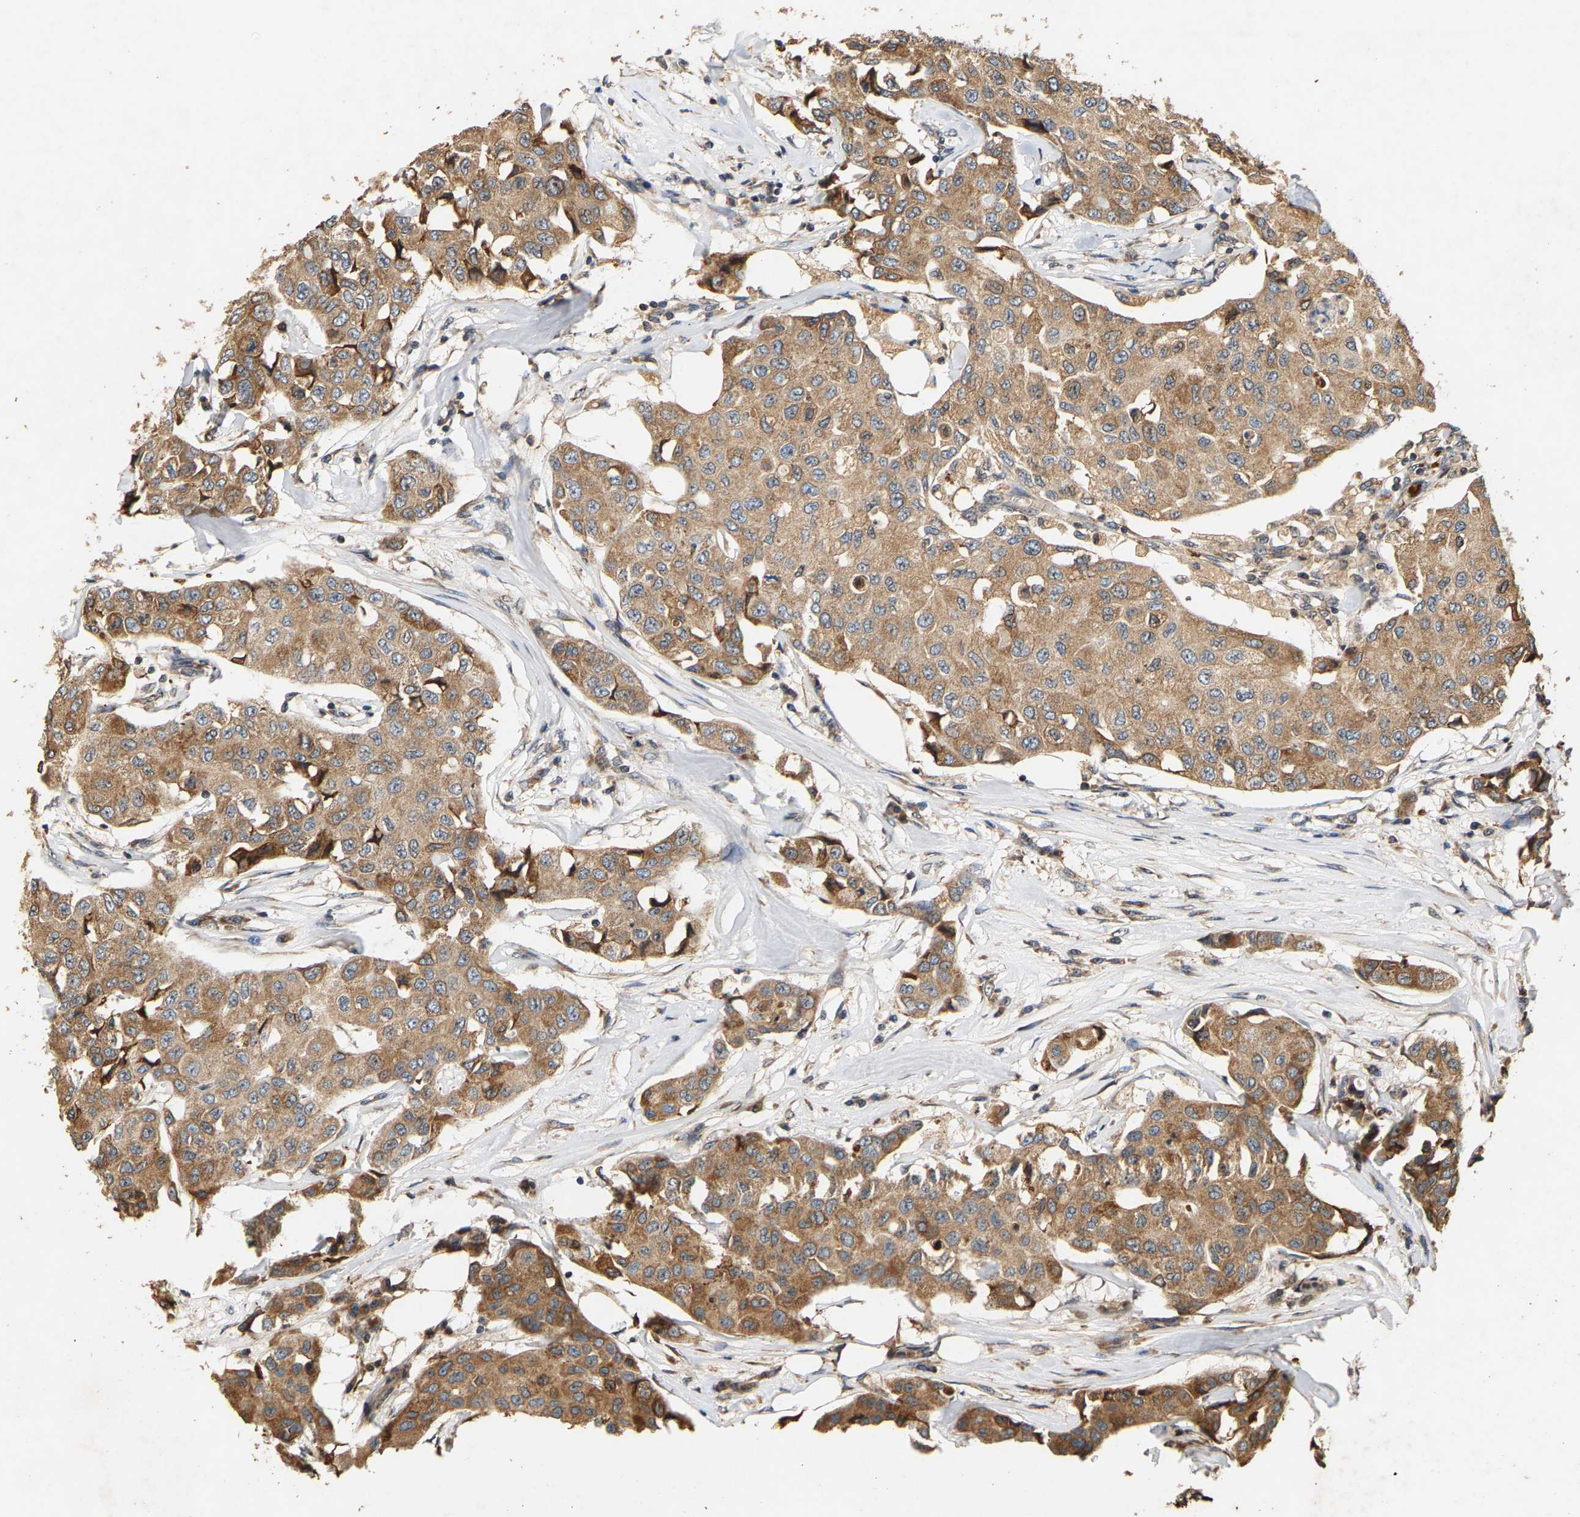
{"staining": {"intensity": "moderate", "quantity": ">75%", "location": "cytoplasmic/membranous"}, "tissue": "breast cancer", "cell_type": "Tumor cells", "image_type": "cancer", "snomed": [{"axis": "morphology", "description": "Duct carcinoma"}, {"axis": "topography", "description": "Breast"}], "caption": "Immunohistochemistry (IHC) image of infiltrating ductal carcinoma (breast) stained for a protein (brown), which reveals medium levels of moderate cytoplasmic/membranous expression in about >75% of tumor cells.", "gene": "CIDEC", "patient": {"sex": "female", "age": 80}}